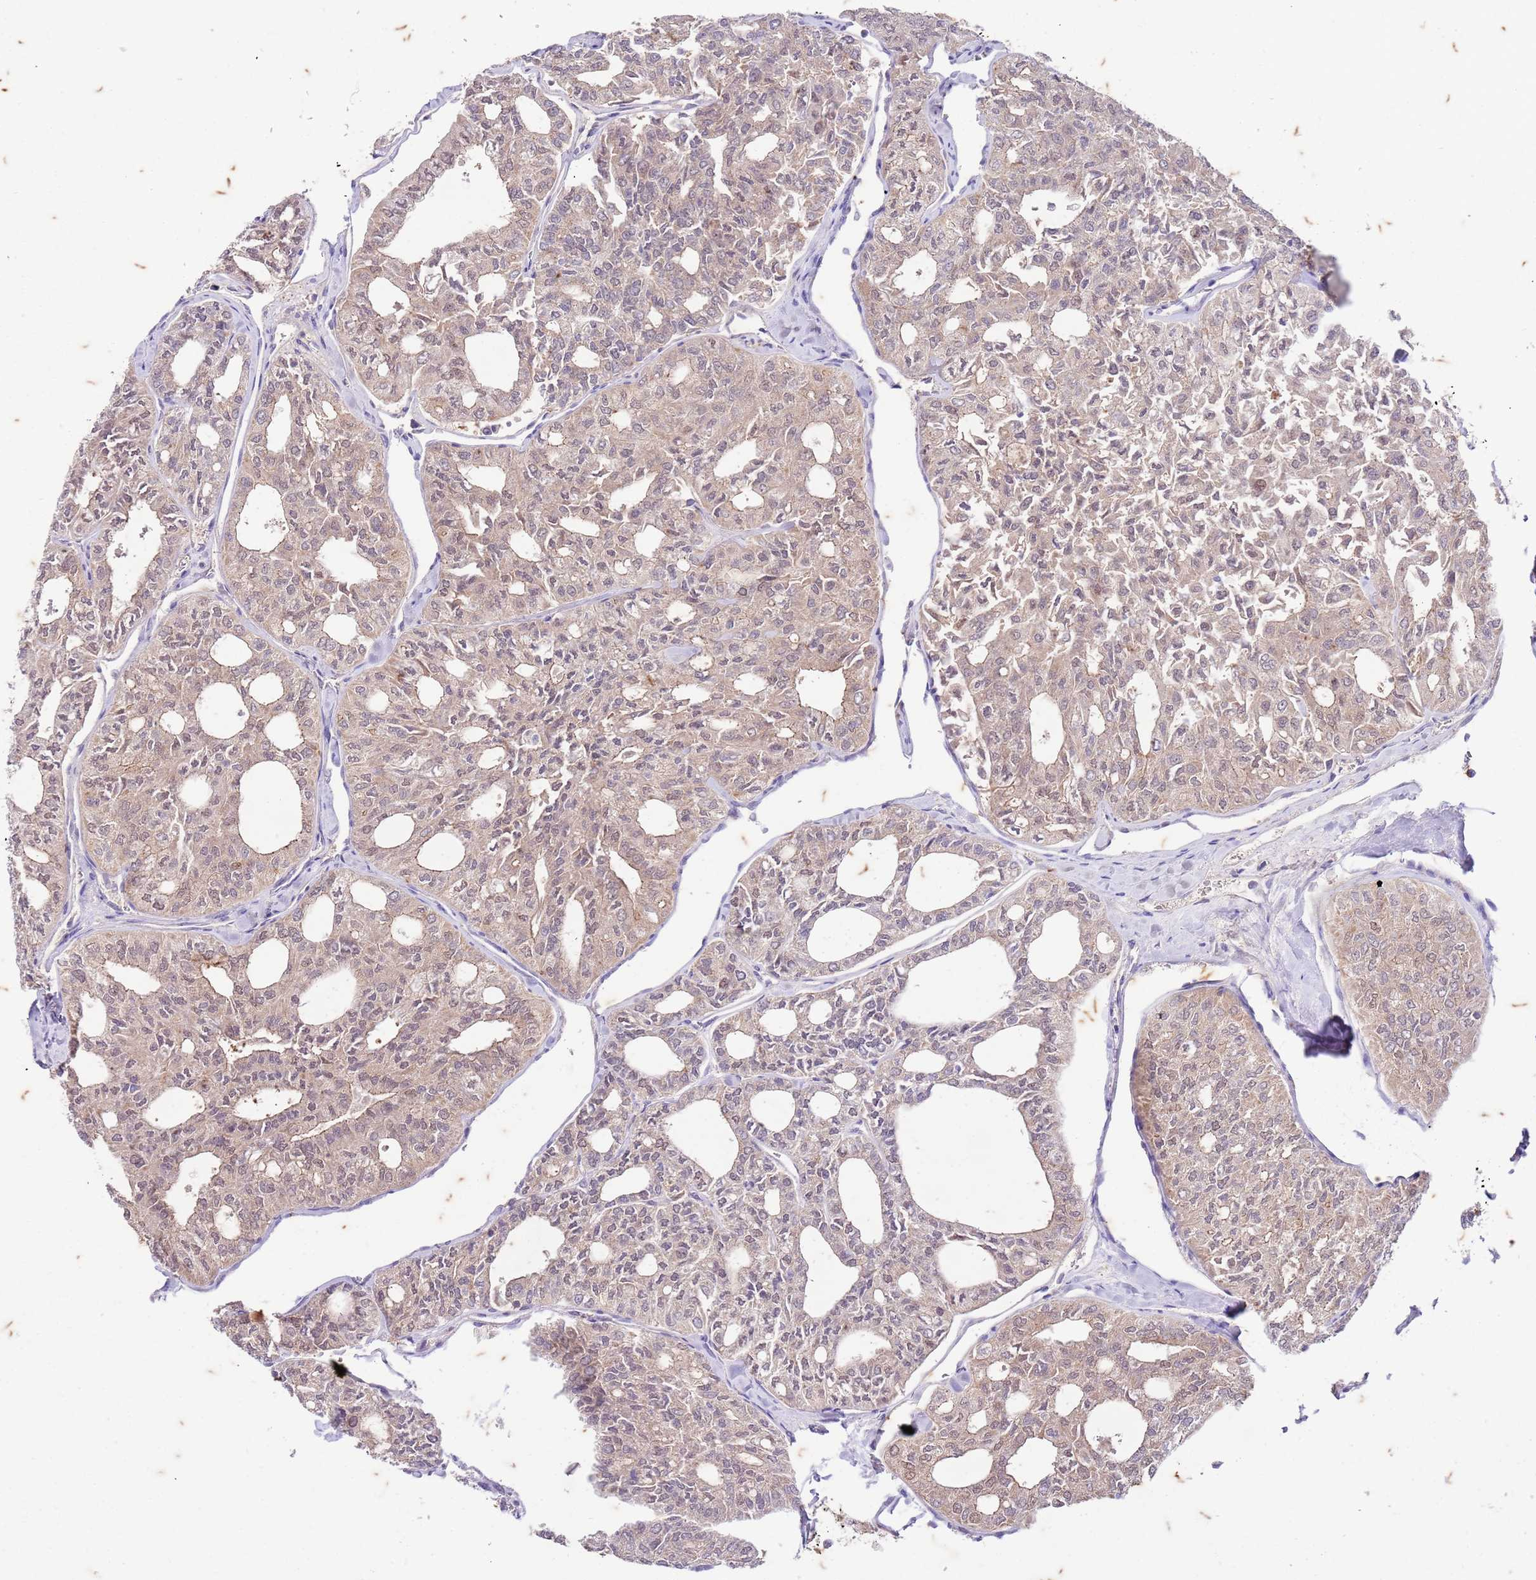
{"staining": {"intensity": "weak", "quantity": ">75%", "location": "cytoplasmic/membranous,nuclear"}, "tissue": "thyroid cancer", "cell_type": "Tumor cells", "image_type": "cancer", "snomed": [{"axis": "morphology", "description": "Follicular adenoma carcinoma, NOS"}, {"axis": "topography", "description": "Thyroid gland"}], "caption": "A brown stain labels weak cytoplasmic/membranous and nuclear expression of a protein in thyroid follicular adenoma carcinoma tumor cells.", "gene": "RAPGEF3", "patient": {"sex": "male", "age": 75}}